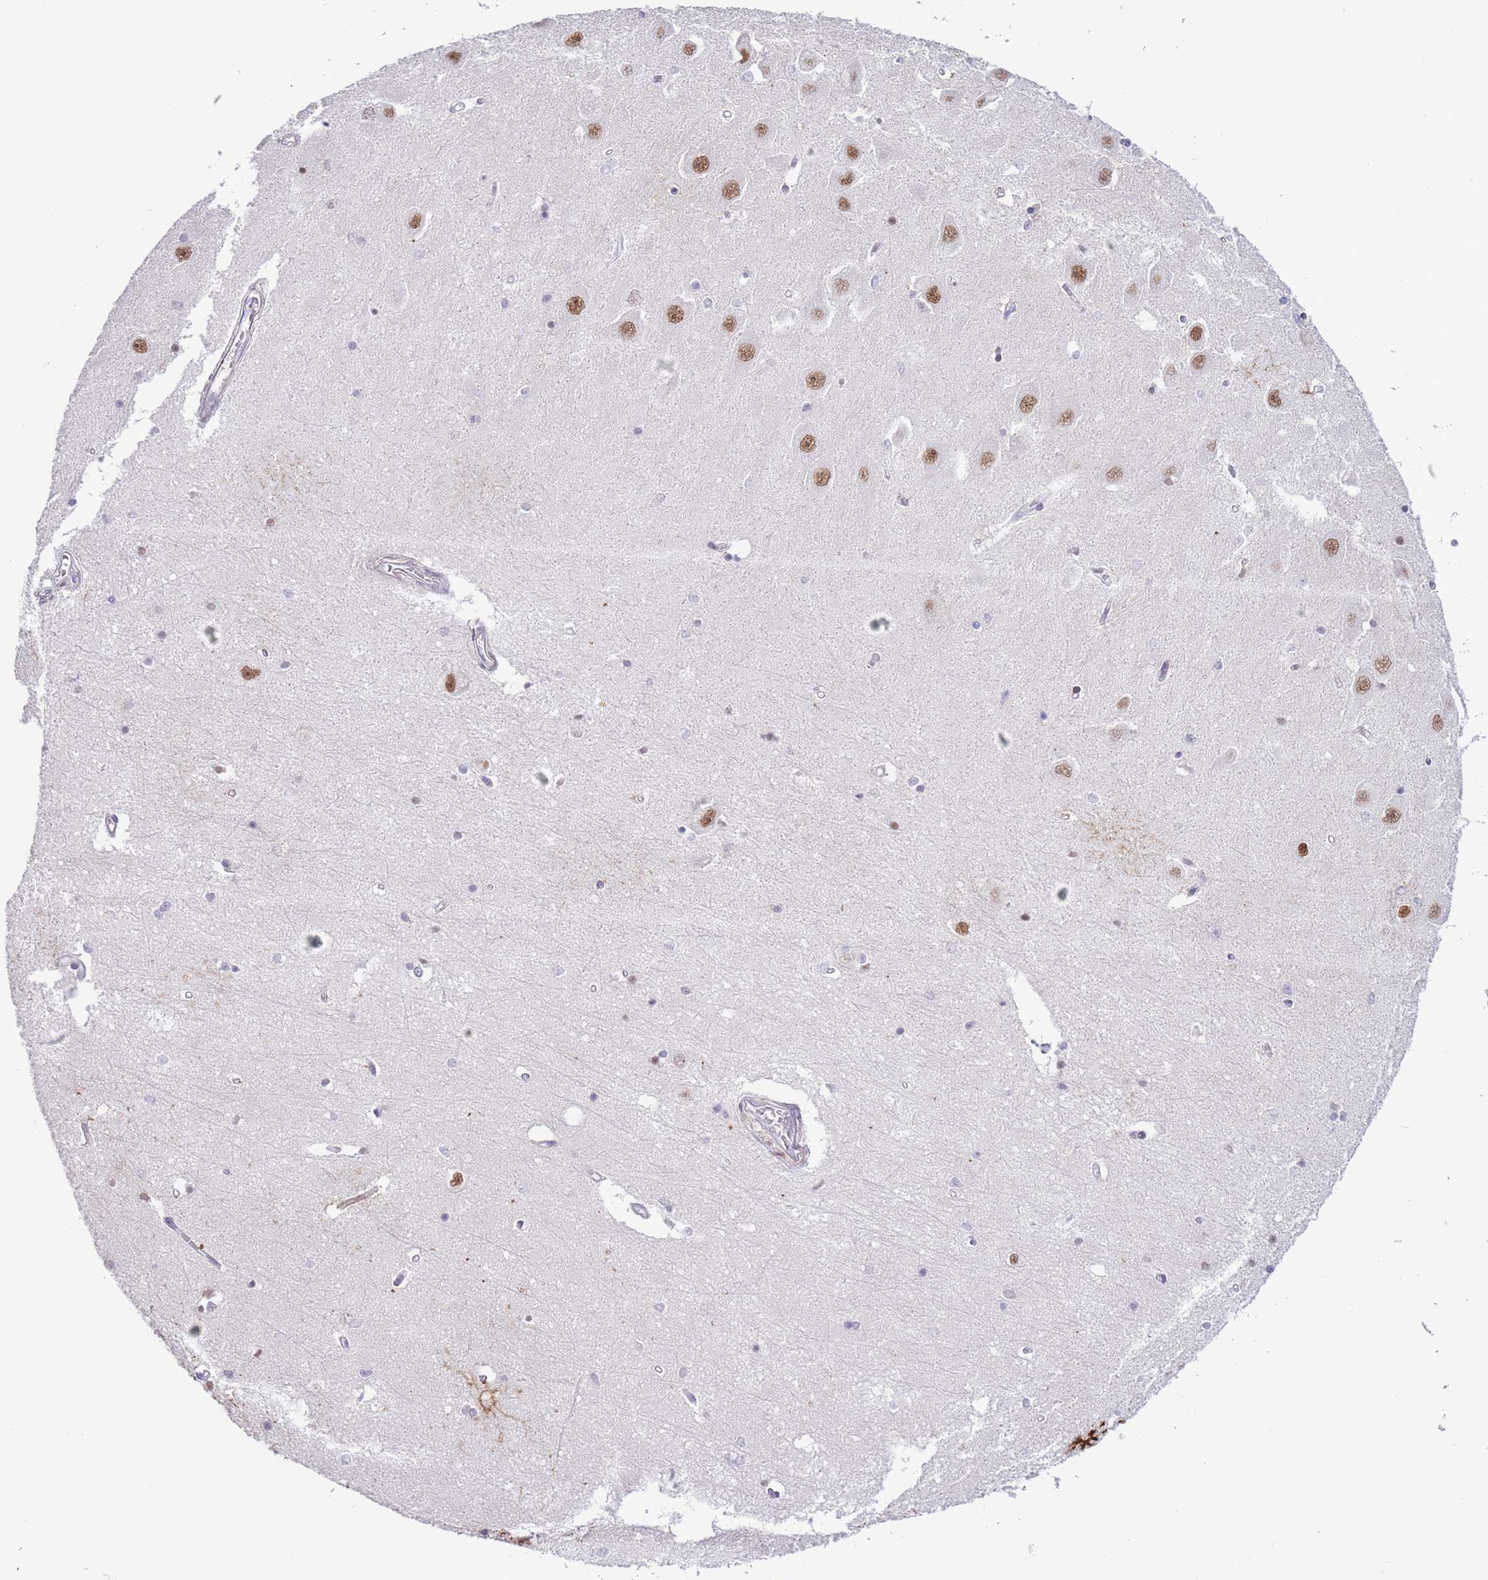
{"staining": {"intensity": "weak", "quantity": "<25%", "location": "nuclear"}, "tissue": "hippocampus", "cell_type": "Glial cells", "image_type": "normal", "snomed": [{"axis": "morphology", "description": "Normal tissue, NOS"}, {"axis": "topography", "description": "Hippocampus"}], "caption": "An immunohistochemistry micrograph of unremarkable hippocampus is shown. There is no staining in glial cells of hippocampus. (Immunohistochemistry (ihc), brightfield microscopy, high magnification).", "gene": "MFSD10", "patient": {"sex": "male", "age": 45}}